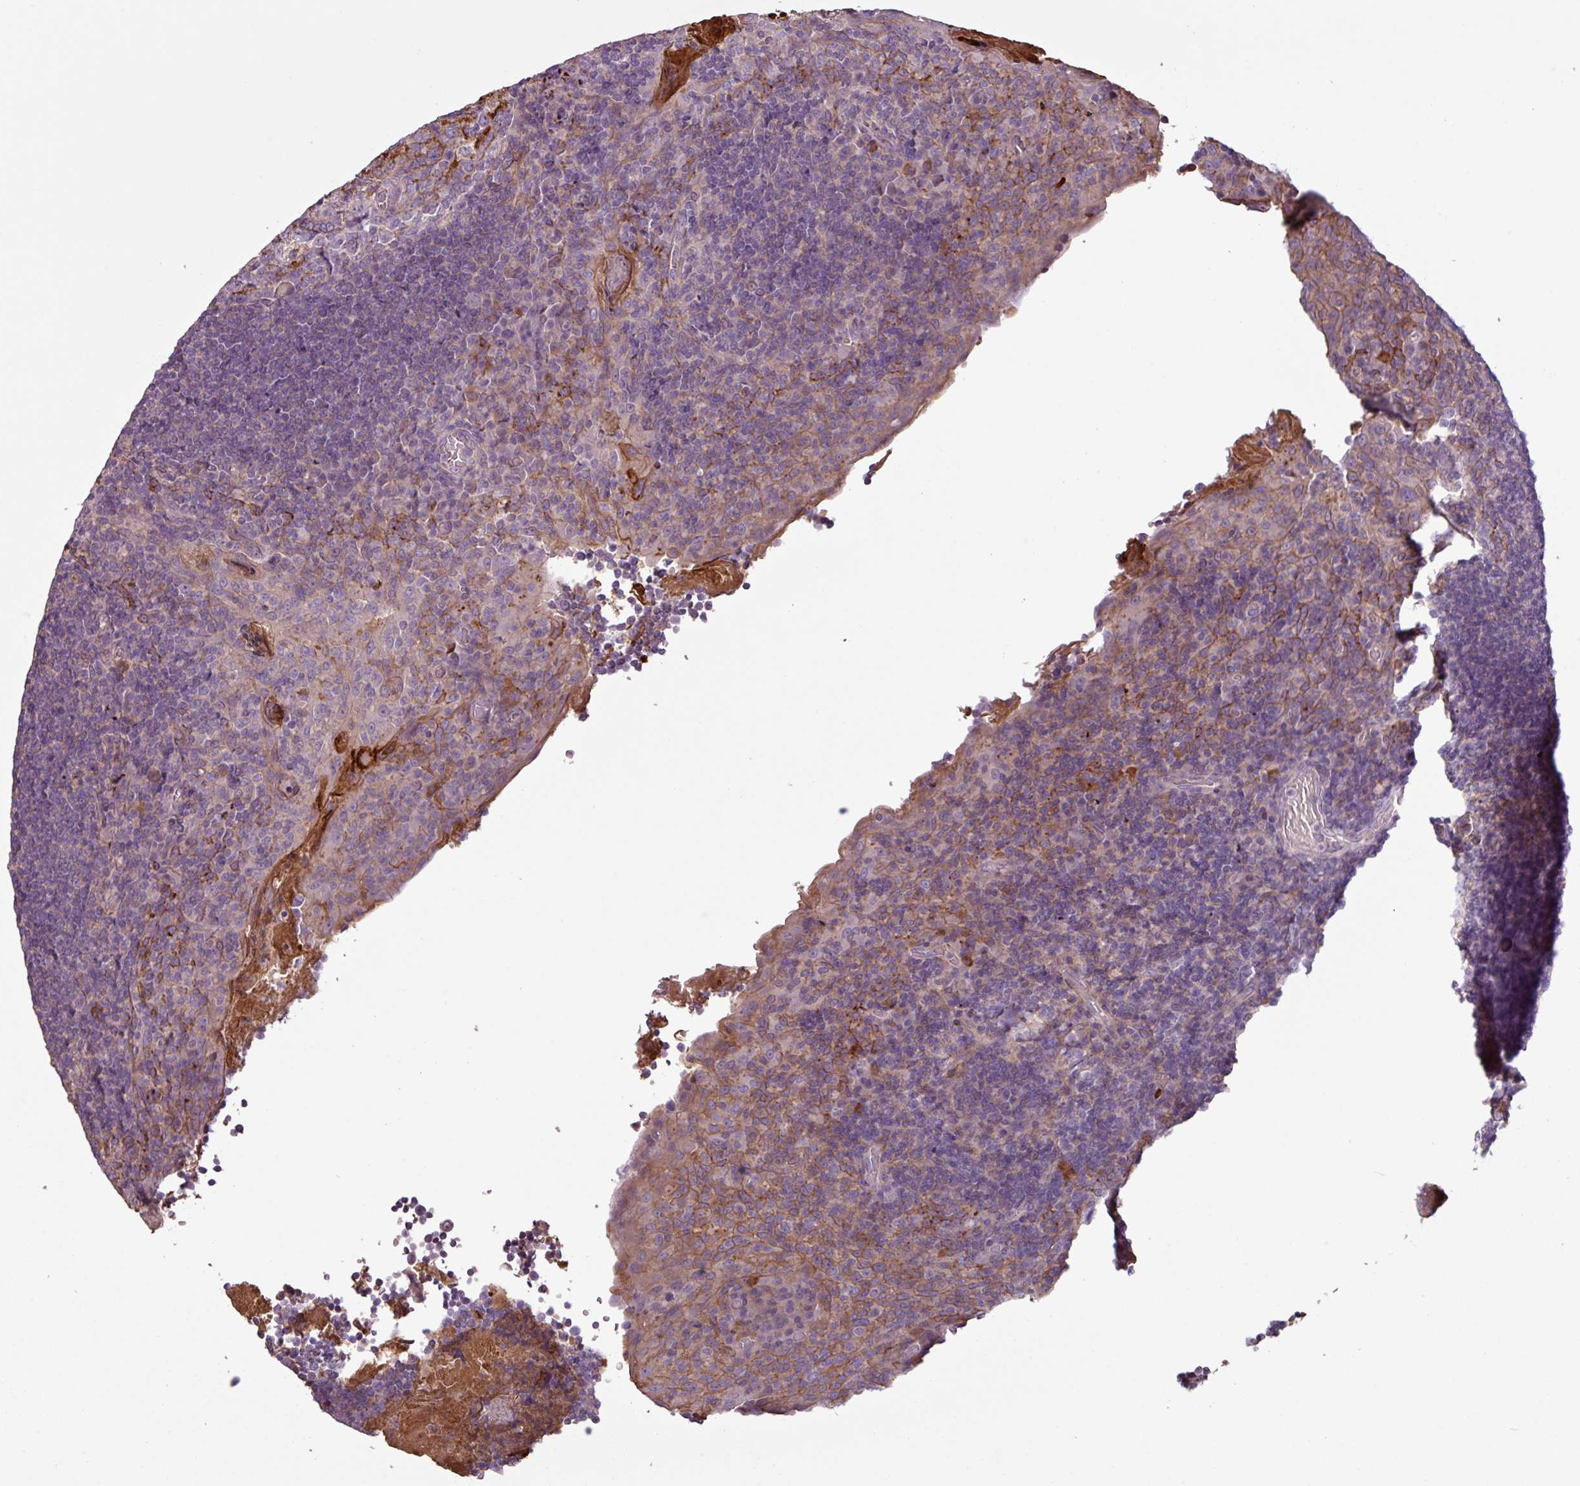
{"staining": {"intensity": "negative", "quantity": "none", "location": "none"}, "tissue": "tonsil", "cell_type": "Germinal center cells", "image_type": "normal", "snomed": [{"axis": "morphology", "description": "Normal tissue, NOS"}, {"axis": "topography", "description": "Tonsil"}], "caption": "The immunohistochemistry (IHC) image has no significant positivity in germinal center cells of tonsil. The staining is performed using DAB brown chromogen with nuclei counter-stained in using hematoxylin.", "gene": "C4A", "patient": {"sex": "male", "age": 17}}